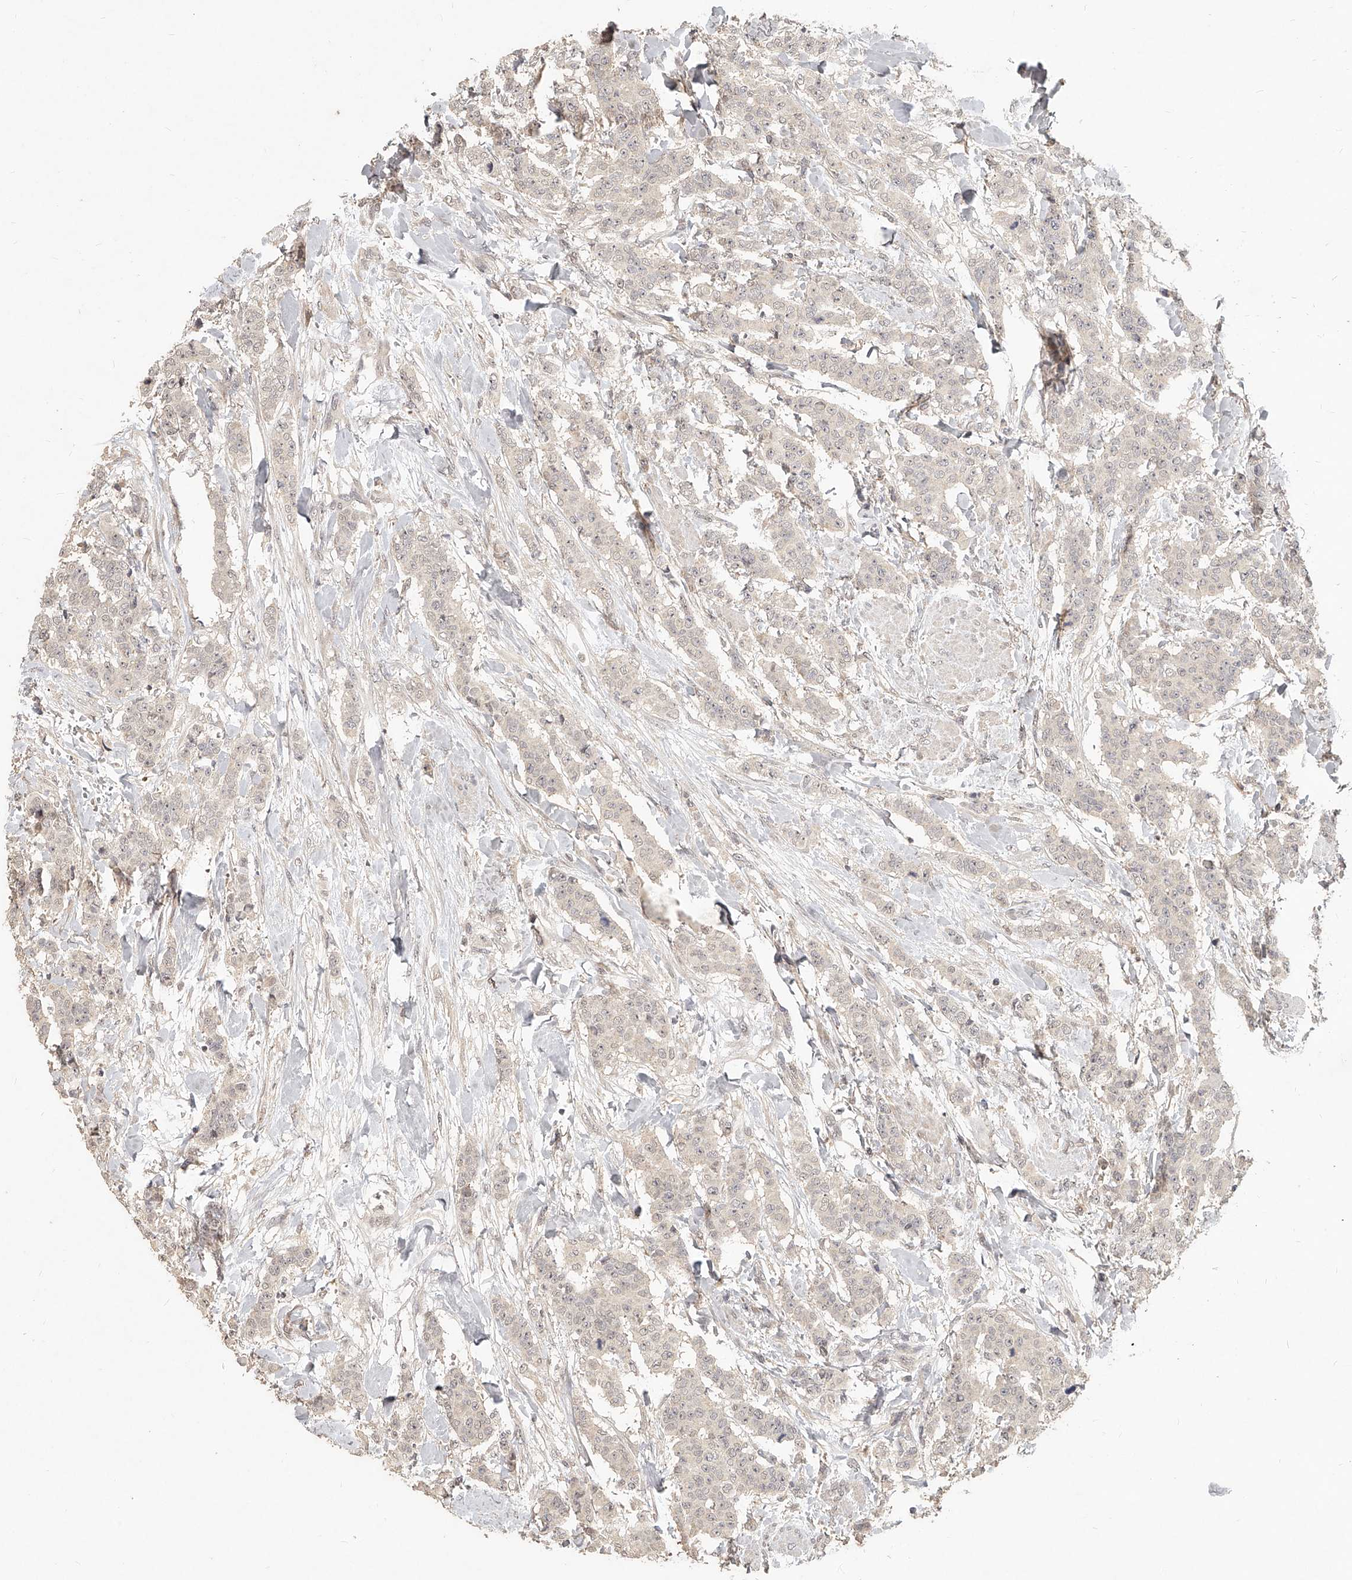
{"staining": {"intensity": "weak", "quantity": "<25%", "location": "nuclear"}, "tissue": "breast cancer", "cell_type": "Tumor cells", "image_type": "cancer", "snomed": [{"axis": "morphology", "description": "Duct carcinoma"}, {"axis": "topography", "description": "Breast"}], "caption": "DAB immunohistochemical staining of breast cancer demonstrates no significant positivity in tumor cells. (DAB (3,3'-diaminobenzidine) immunohistochemistry visualized using brightfield microscopy, high magnification).", "gene": "SLC37A1", "patient": {"sex": "female", "age": 40}}